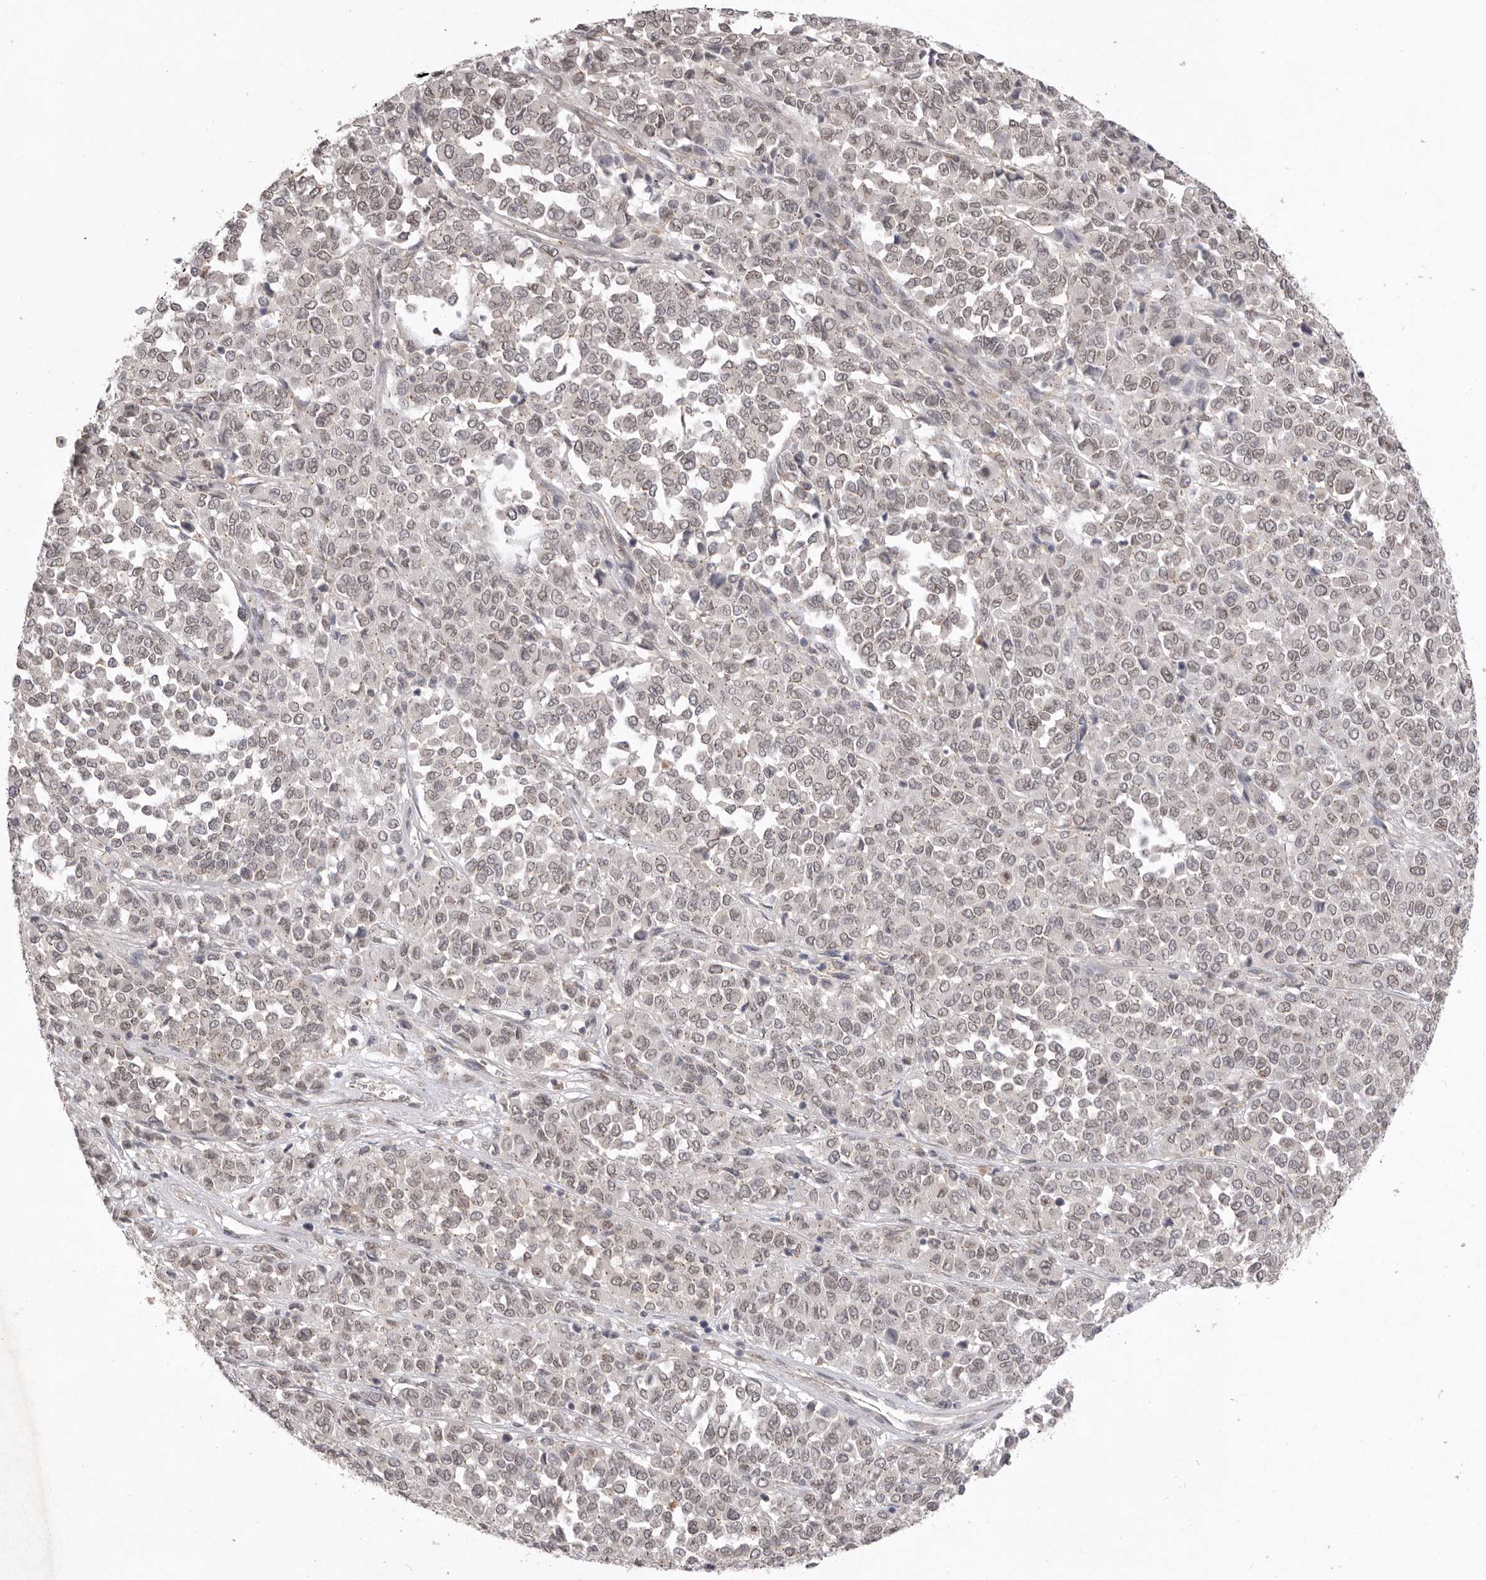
{"staining": {"intensity": "negative", "quantity": "none", "location": "none"}, "tissue": "melanoma", "cell_type": "Tumor cells", "image_type": "cancer", "snomed": [{"axis": "morphology", "description": "Malignant melanoma, Metastatic site"}, {"axis": "topography", "description": "Pancreas"}], "caption": "High power microscopy photomicrograph of an IHC micrograph of malignant melanoma (metastatic site), revealing no significant positivity in tumor cells. The staining is performed using DAB (3,3'-diaminobenzidine) brown chromogen with nuclei counter-stained in using hematoxylin.", "gene": "TLR3", "patient": {"sex": "female", "age": 30}}